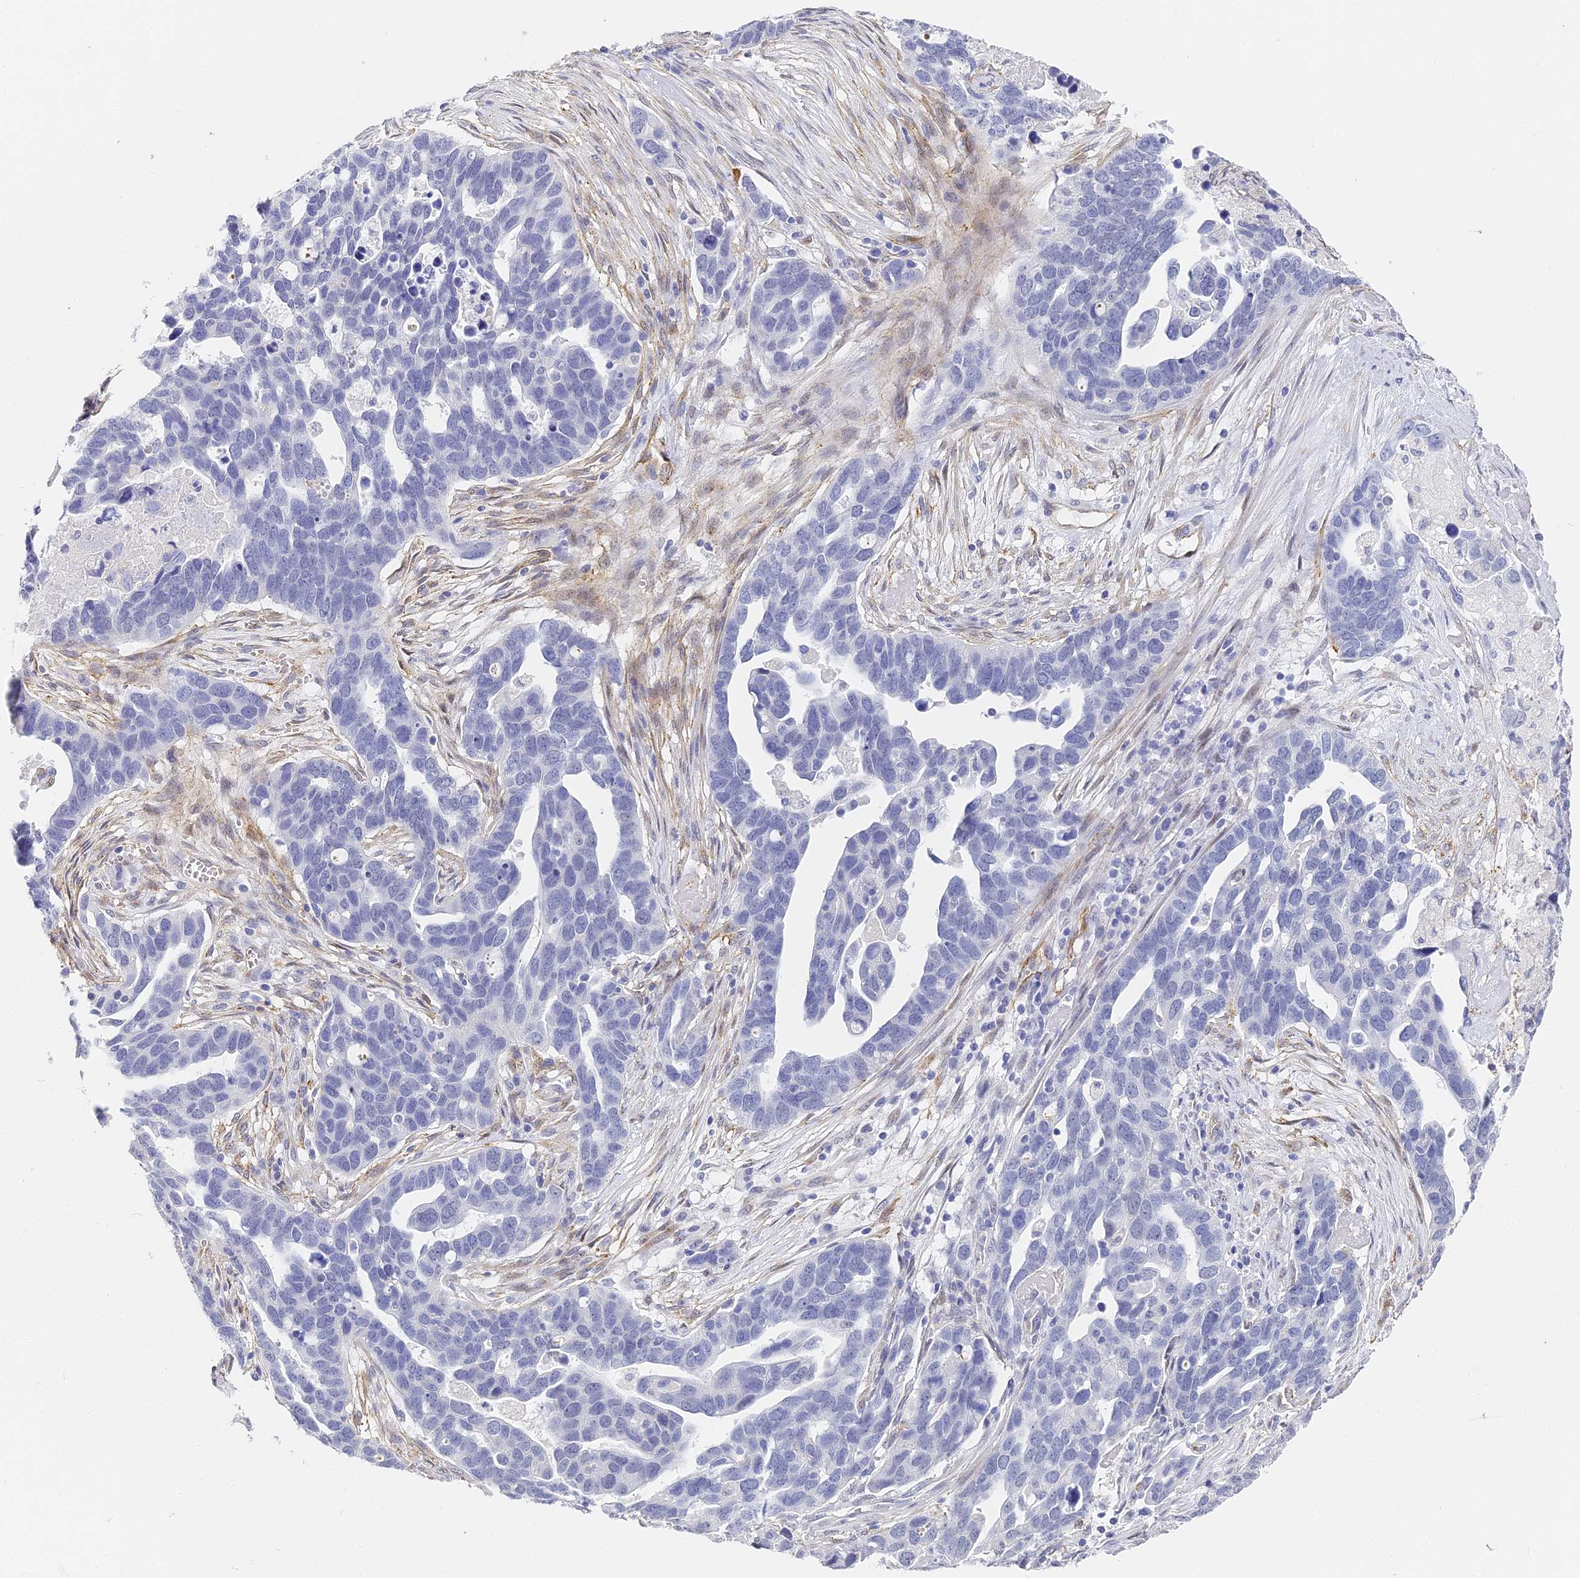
{"staining": {"intensity": "negative", "quantity": "none", "location": "none"}, "tissue": "ovarian cancer", "cell_type": "Tumor cells", "image_type": "cancer", "snomed": [{"axis": "morphology", "description": "Cystadenocarcinoma, serous, NOS"}, {"axis": "topography", "description": "Ovary"}], "caption": "A photomicrograph of ovarian serous cystadenocarcinoma stained for a protein displays no brown staining in tumor cells. The staining was performed using DAB (3,3'-diaminobenzidine) to visualize the protein expression in brown, while the nuclei were stained in blue with hematoxylin (Magnification: 20x).", "gene": "GJA1", "patient": {"sex": "female", "age": 54}}